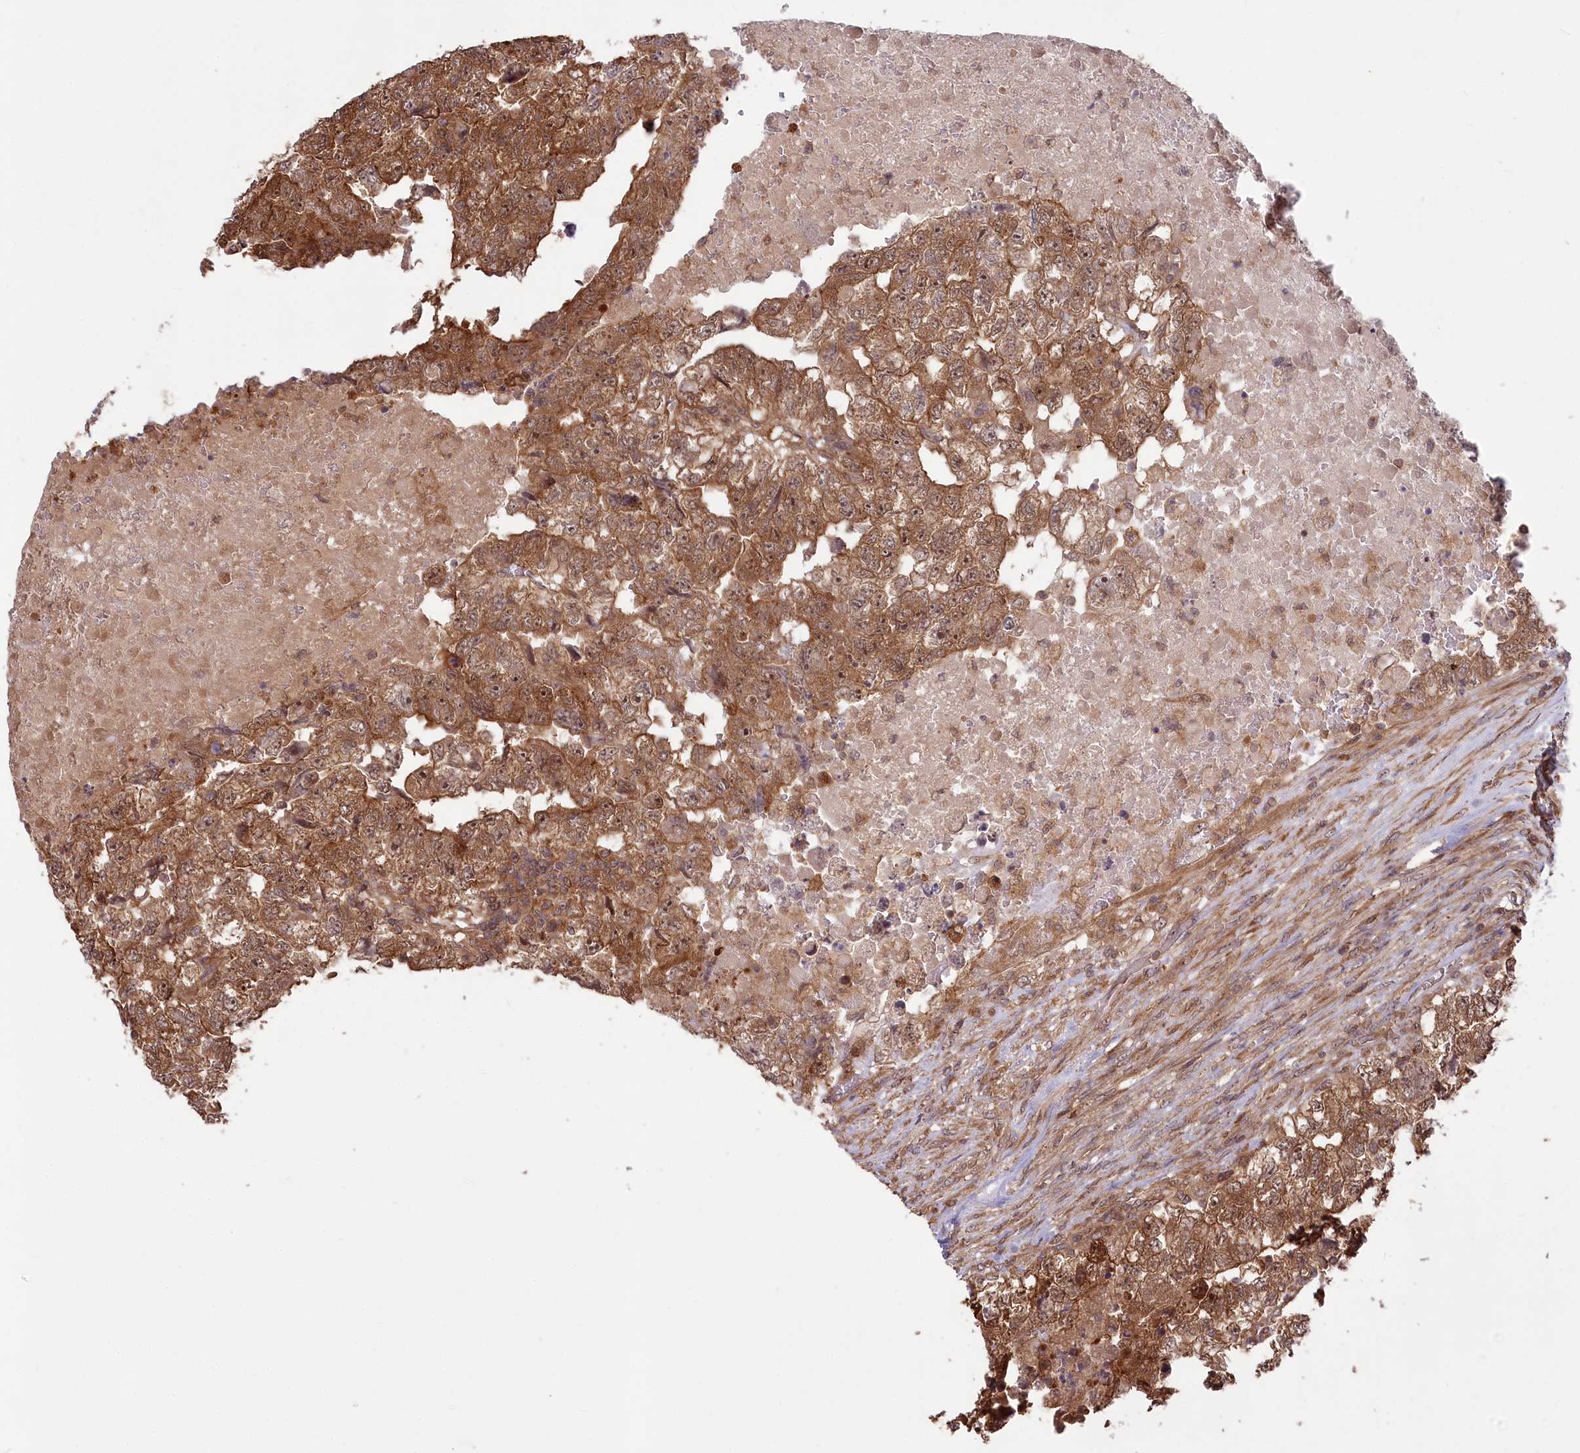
{"staining": {"intensity": "moderate", "quantity": ">75%", "location": "cytoplasmic/membranous,nuclear"}, "tissue": "testis cancer", "cell_type": "Tumor cells", "image_type": "cancer", "snomed": [{"axis": "morphology", "description": "Carcinoma, Embryonal, NOS"}, {"axis": "topography", "description": "Testis"}], "caption": "Immunohistochemical staining of human testis embryonal carcinoma demonstrates medium levels of moderate cytoplasmic/membranous and nuclear protein staining in about >75% of tumor cells.", "gene": "TBCA", "patient": {"sex": "male", "age": 36}}